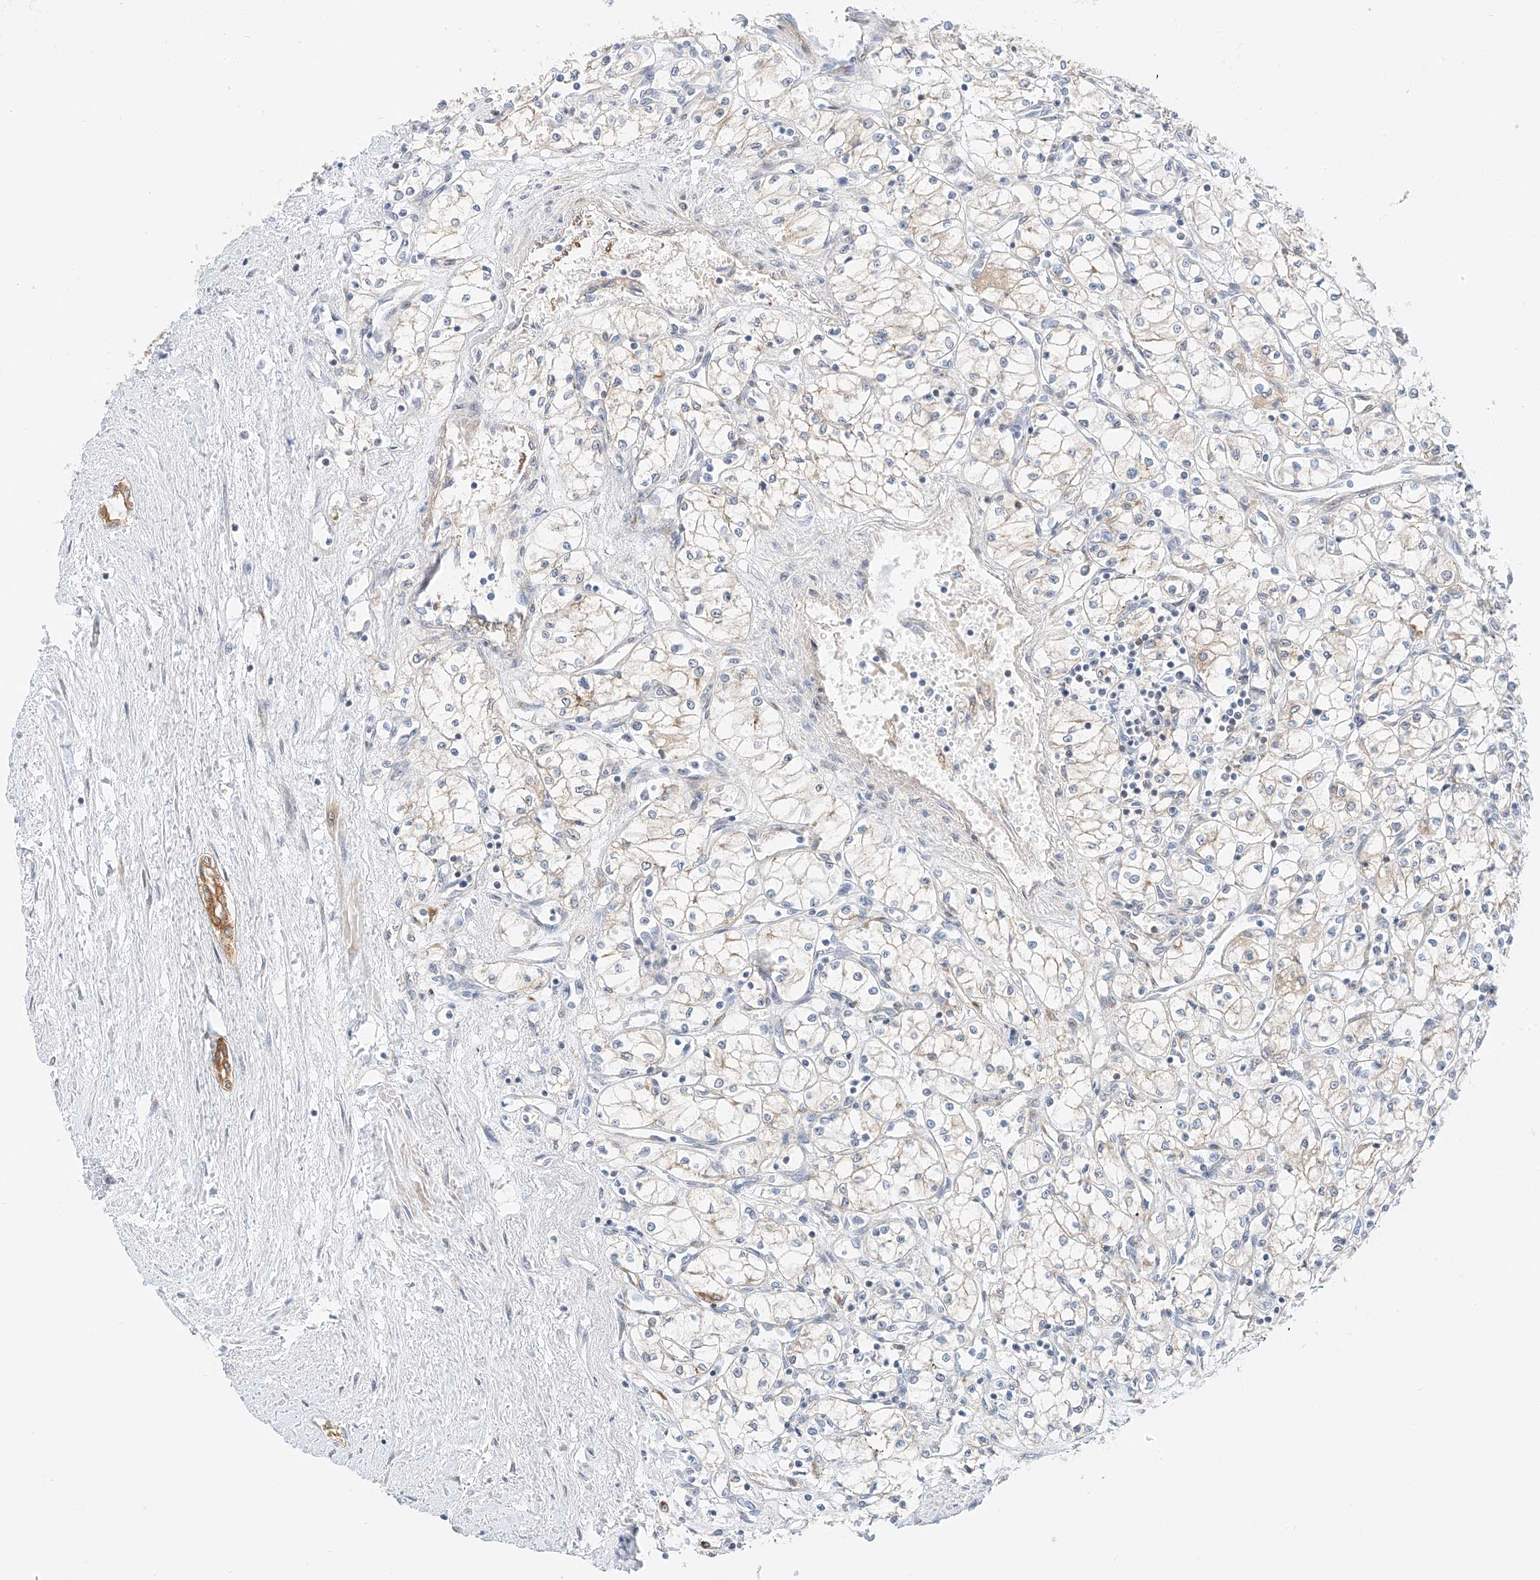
{"staining": {"intensity": "weak", "quantity": "<25%", "location": "cytoplasmic/membranous"}, "tissue": "renal cancer", "cell_type": "Tumor cells", "image_type": "cancer", "snomed": [{"axis": "morphology", "description": "Adenocarcinoma, NOS"}, {"axis": "topography", "description": "Kidney"}], "caption": "Tumor cells show no significant protein expression in renal cancer.", "gene": "CARMIL1", "patient": {"sex": "male", "age": 59}}